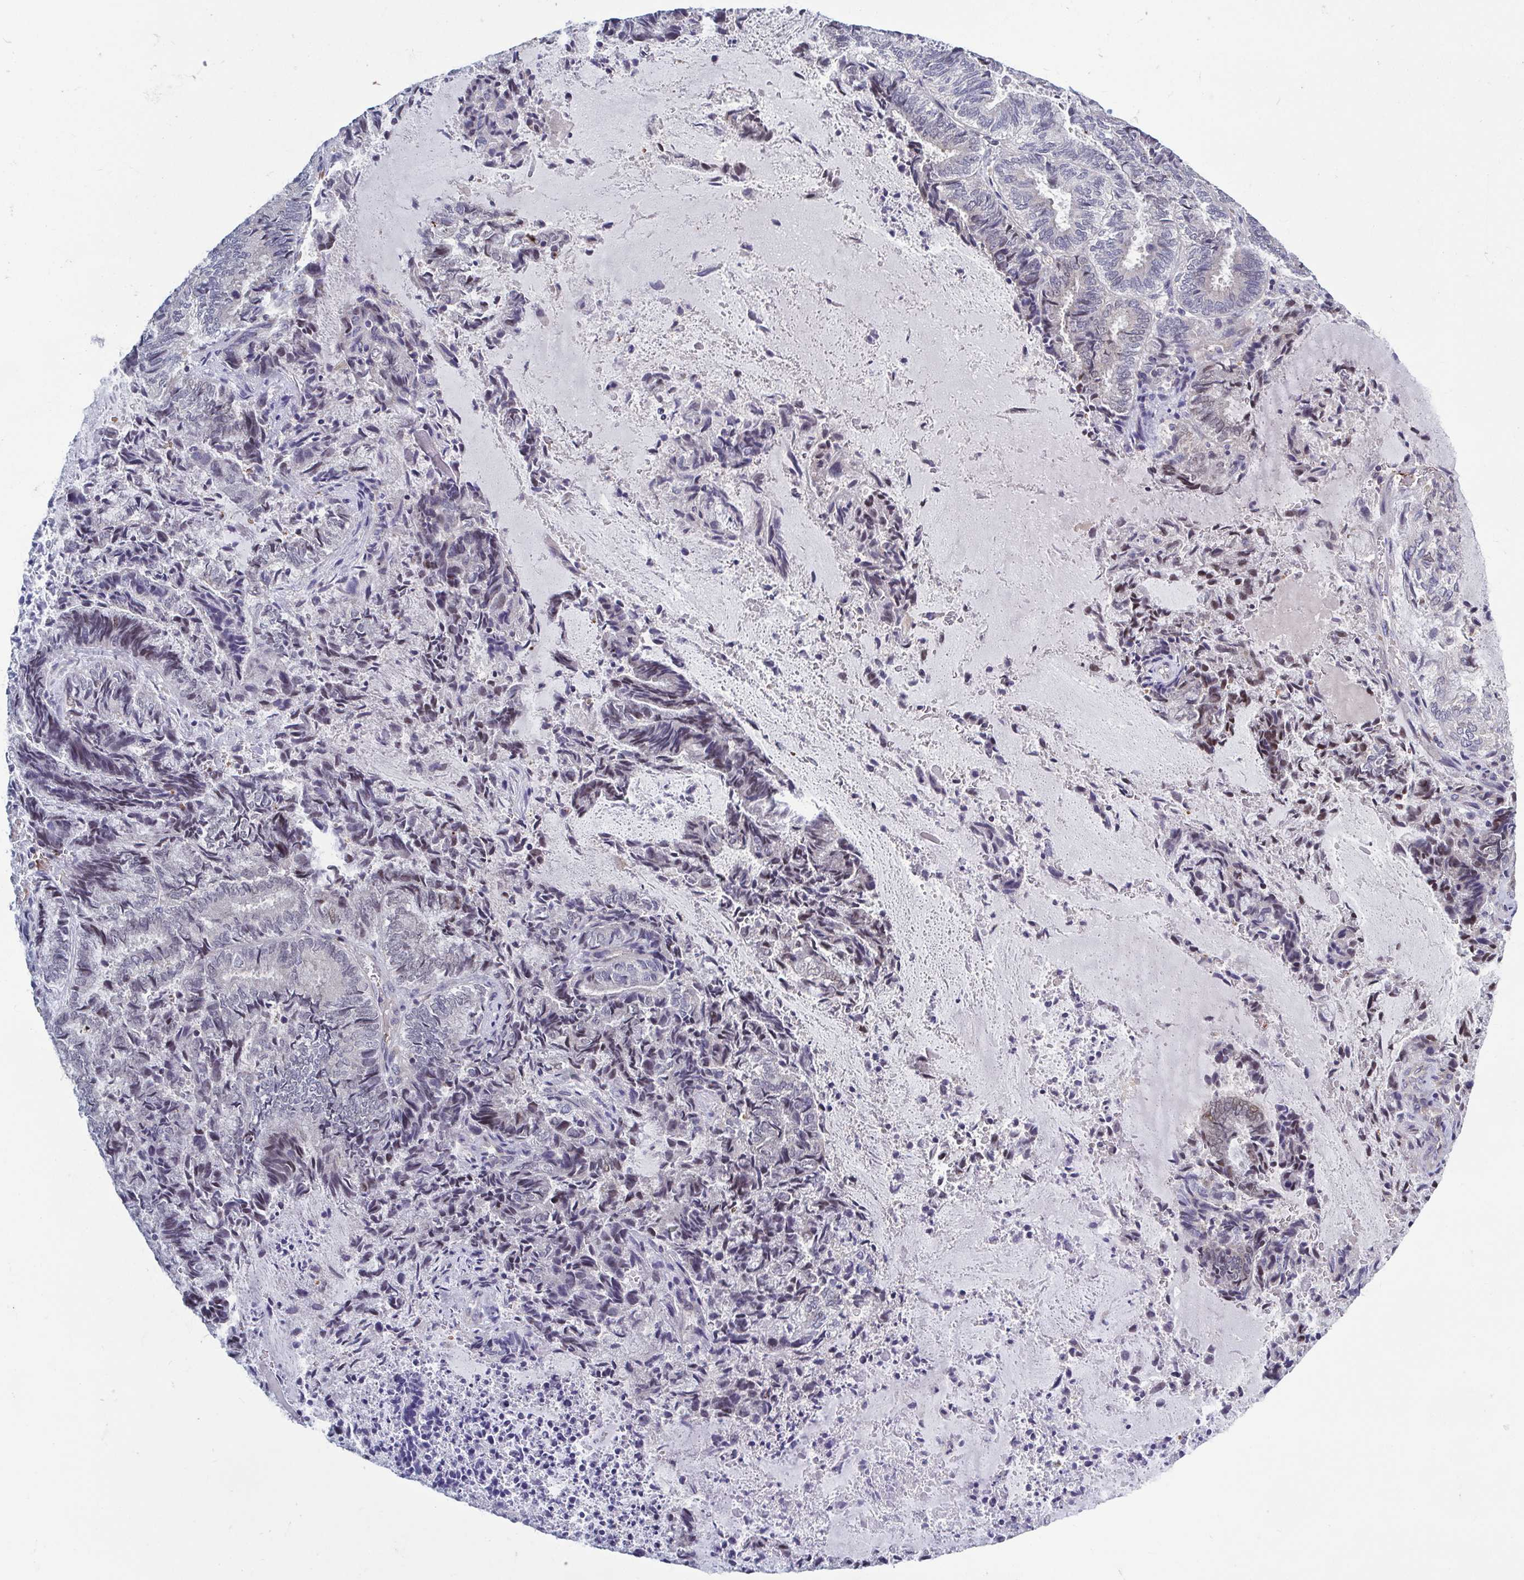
{"staining": {"intensity": "negative", "quantity": "none", "location": "none"}, "tissue": "endometrial cancer", "cell_type": "Tumor cells", "image_type": "cancer", "snomed": [{"axis": "morphology", "description": "Adenocarcinoma, NOS"}, {"axis": "topography", "description": "Endometrium"}], "caption": "Immunohistochemistry histopathology image of endometrial cancer stained for a protein (brown), which reveals no staining in tumor cells. (DAB IHC visualized using brightfield microscopy, high magnification).", "gene": "LRRC38", "patient": {"sex": "female", "age": 80}}